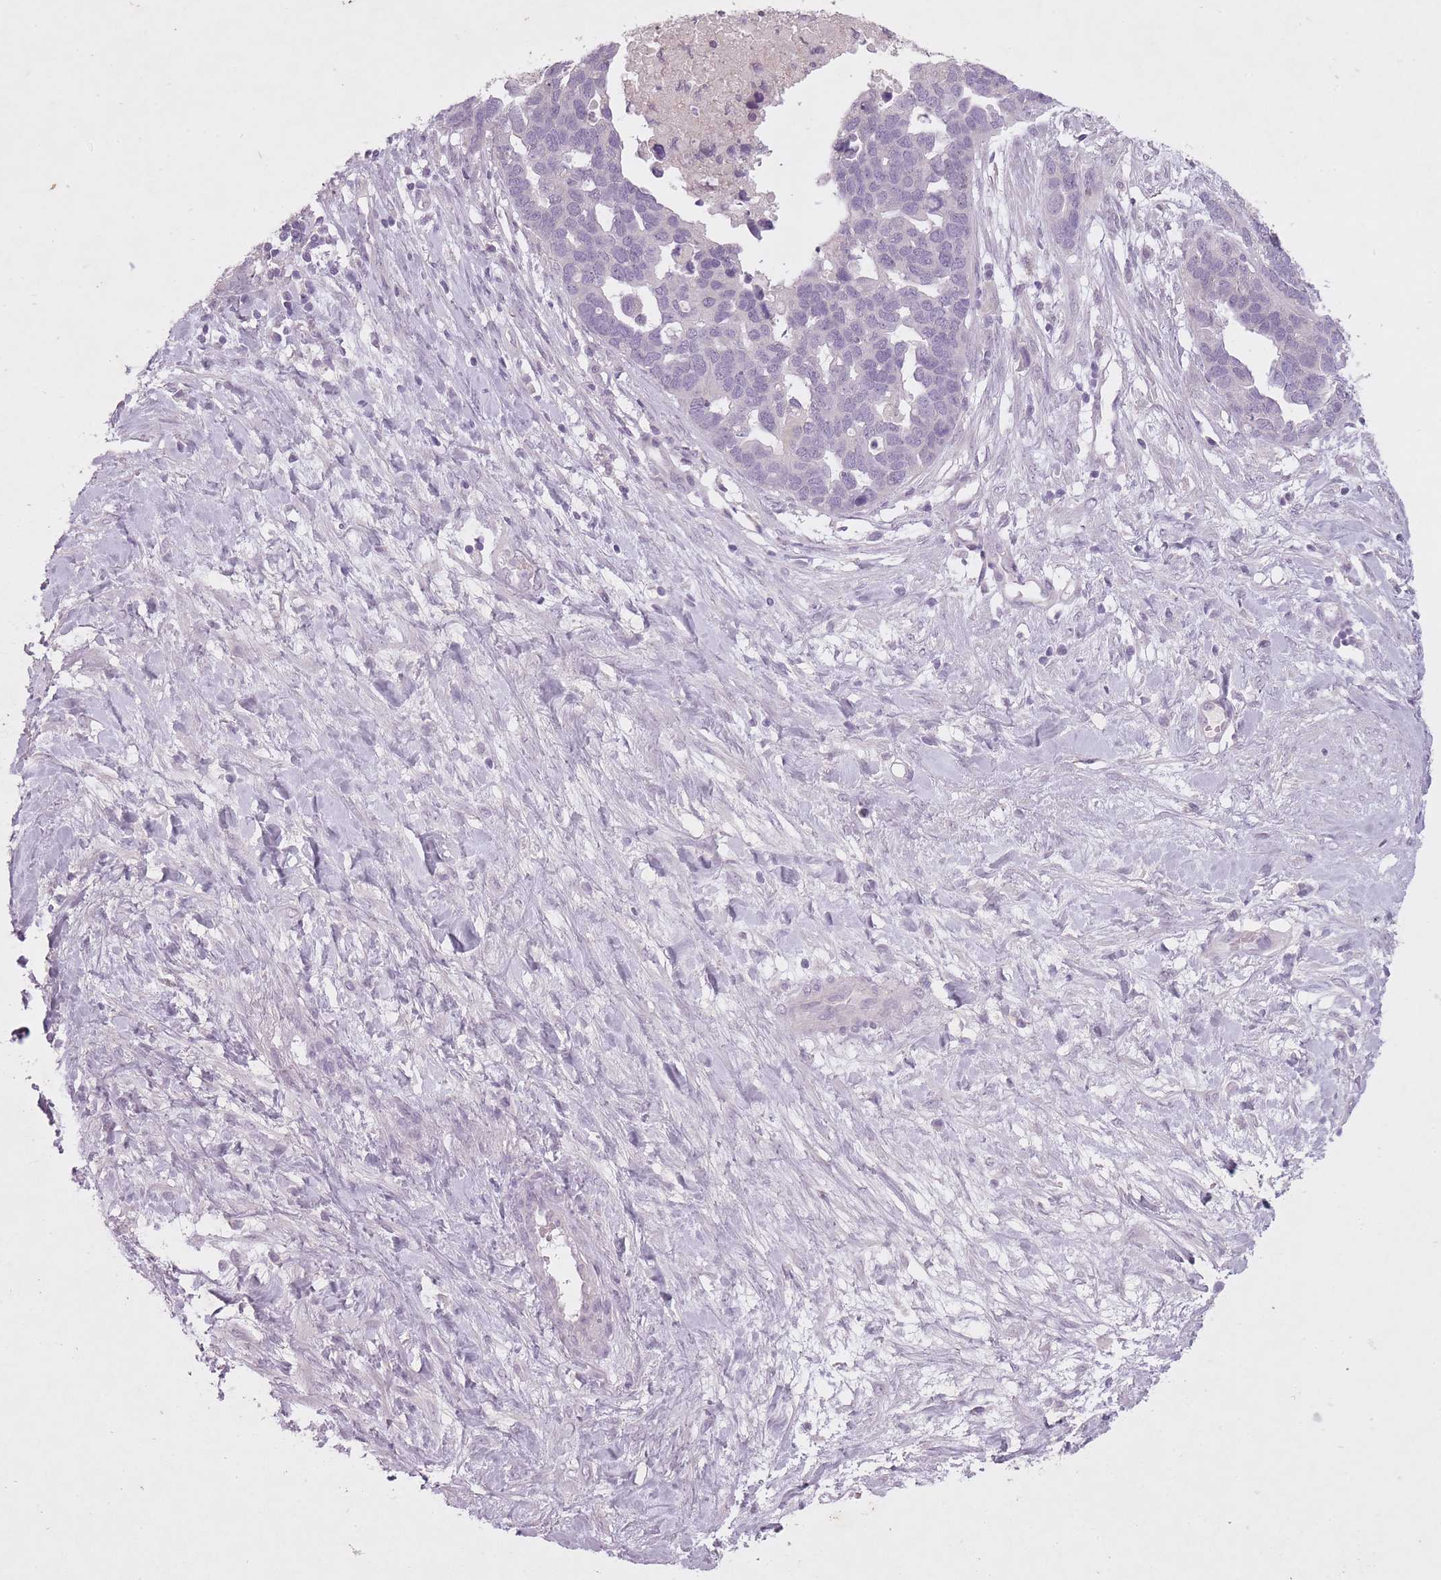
{"staining": {"intensity": "negative", "quantity": "none", "location": "none"}, "tissue": "ovarian cancer", "cell_type": "Tumor cells", "image_type": "cancer", "snomed": [{"axis": "morphology", "description": "Cystadenocarcinoma, serous, NOS"}, {"axis": "topography", "description": "Ovary"}], "caption": "Human ovarian serous cystadenocarcinoma stained for a protein using immunohistochemistry exhibits no staining in tumor cells.", "gene": "FAM43B", "patient": {"sex": "female", "age": 54}}